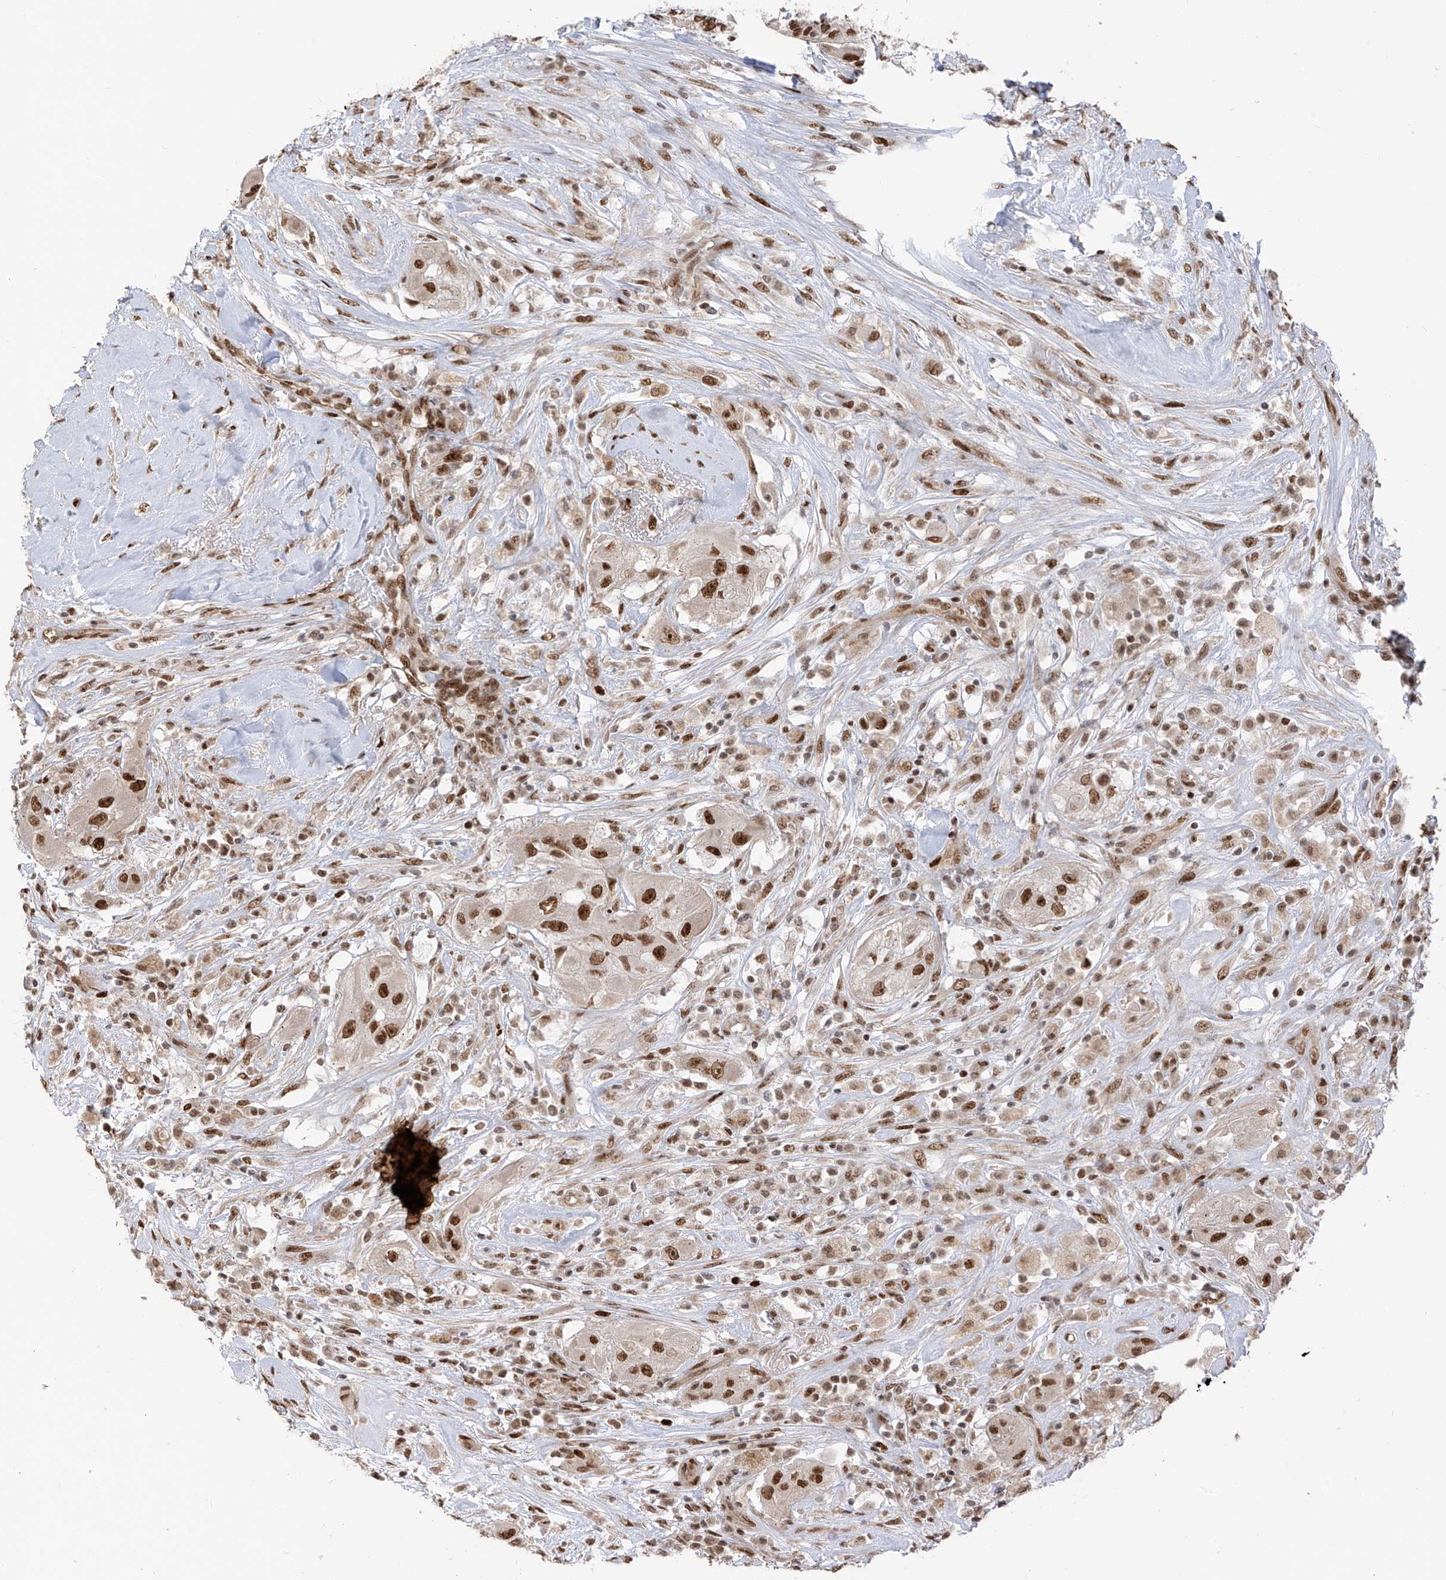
{"staining": {"intensity": "moderate", "quantity": ">75%", "location": "nuclear"}, "tissue": "thyroid cancer", "cell_type": "Tumor cells", "image_type": "cancer", "snomed": [{"axis": "morphology", "description": "Papillary adenocarcinoma, NOS"}, {"axis": "topography", "description": "Thyroid gland"}], "caption": "DAB (3,3'-diaminobenzidine) immunohistochemical staining of human thyroid cancer reveals moderate nuclear protein staining in about >75% of tumor cells.", "gene": "ARHGEF3", "patient": {"sex": "female", "age": 59}}